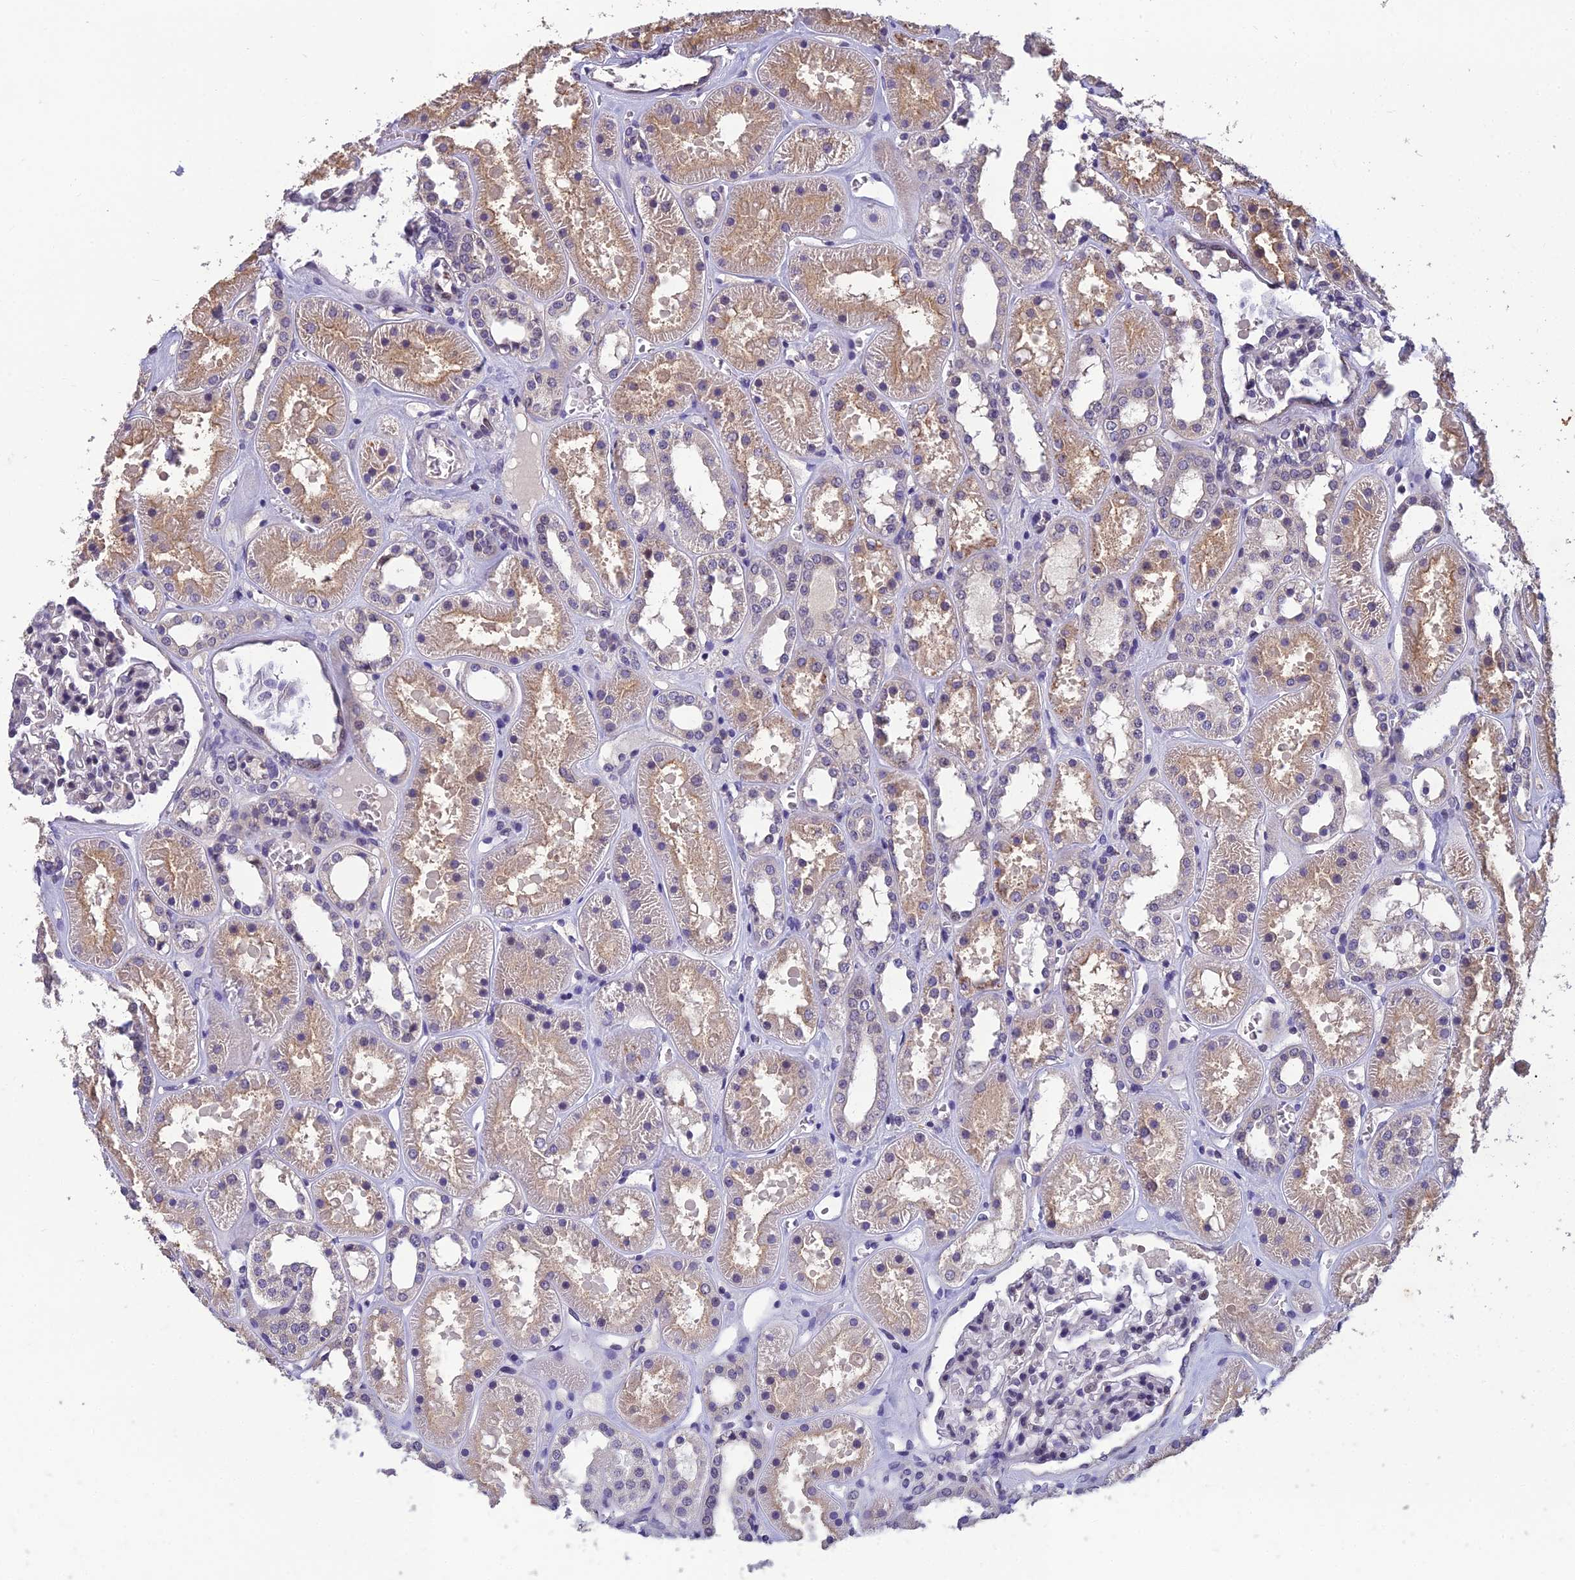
{"staining": {"intensity": "negative", "quantity": "none", "location": "none"}, "tissue": "kidney", "cell_type": "Cells in glomeruli", "image_type": "normal", "snomed": [{"axis": "morphology", "description": "Normal tissue, NOS"}, {"axis": "topography", "description": "Kidney"}], "caption": "Cells in glomeruli show no significant protein positivity in benign kidney. (DAB (3,3'-diaminobenzidine) immunohistochemistry with hematoxylin counter stain).", "gene": "GRWD1", "patient": {"sex": "female", "age": 41}}